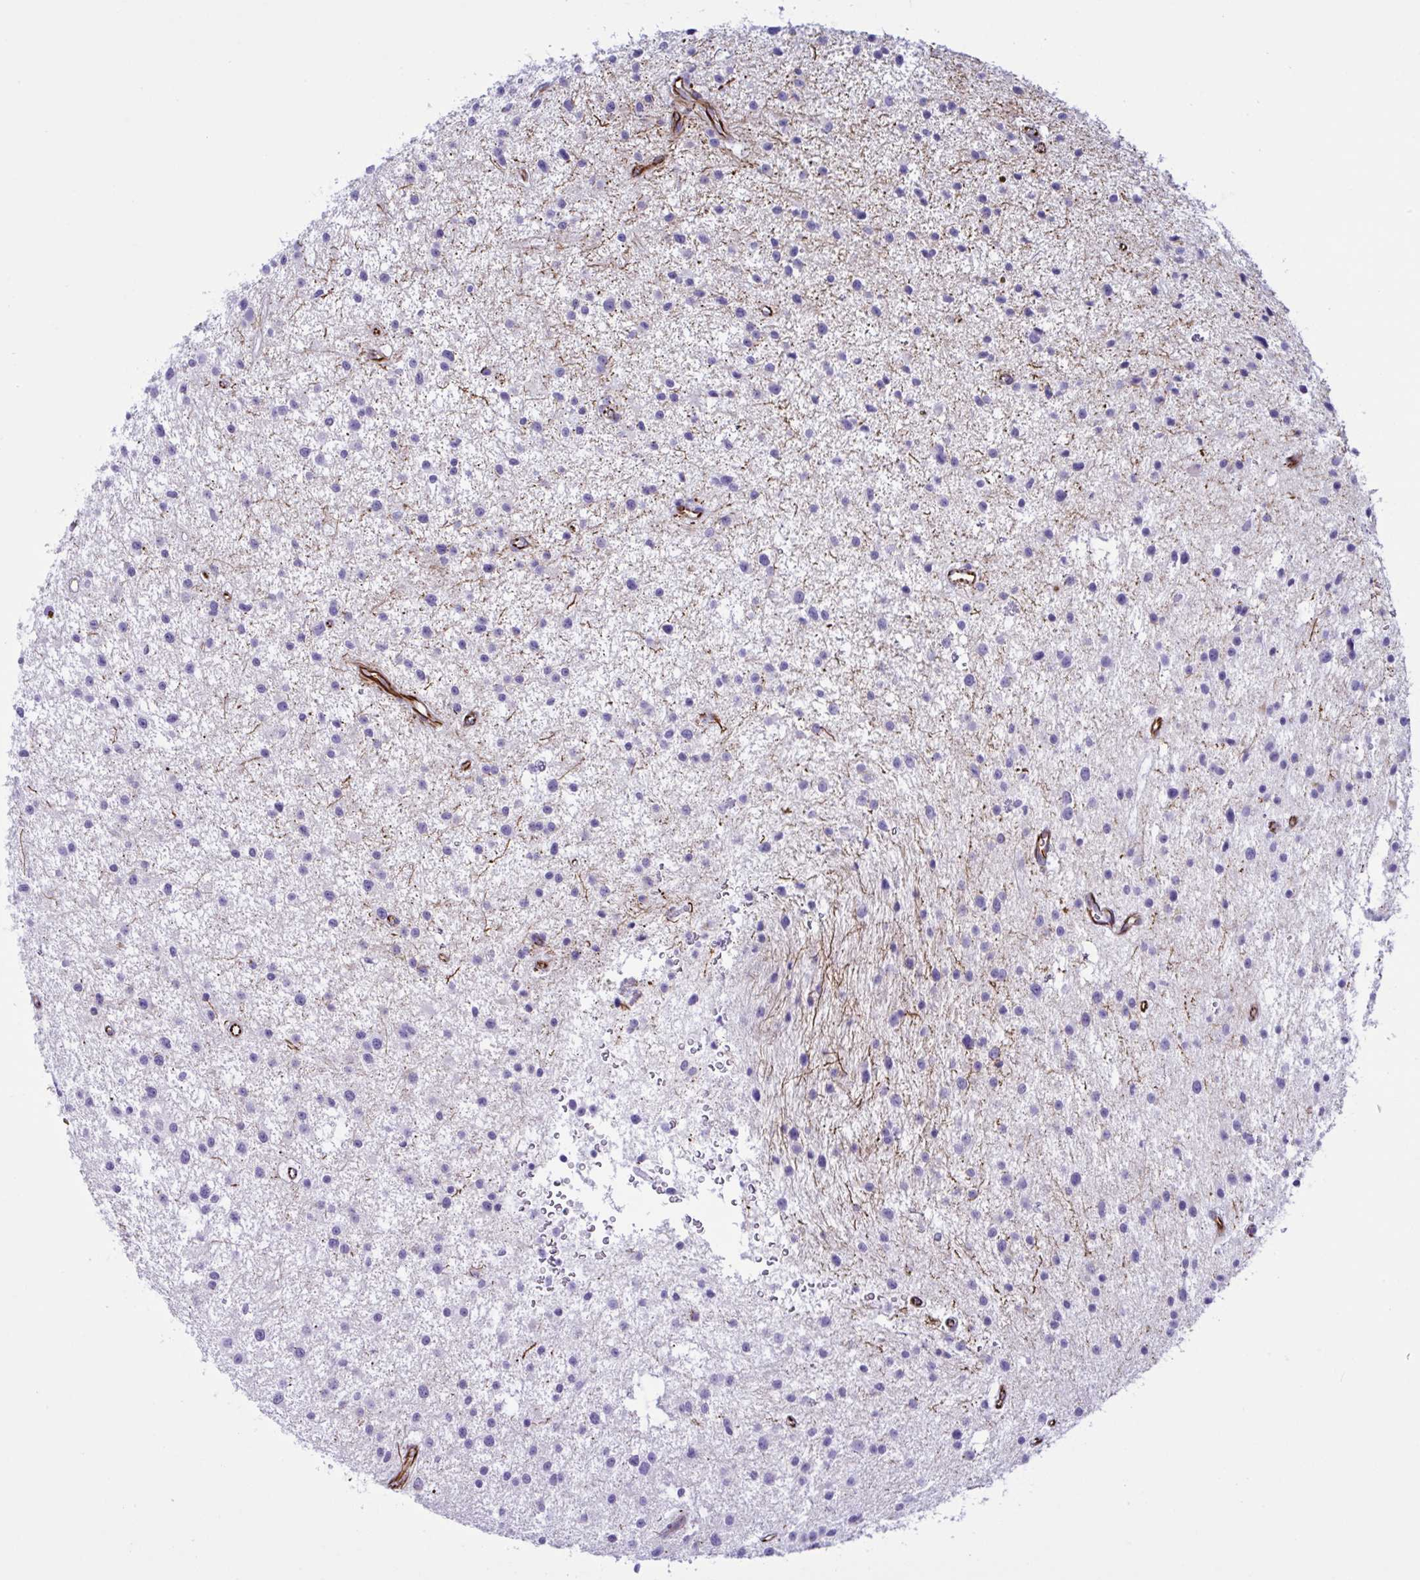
{"staining": {"intensity": "negative", "quantity": "none", "location": "none"}, "tissue": "glioma", "cell_type": "Tumor cells", "image_type": "cancer", "snomed": [{"axis": "morphology", "description": "Glioma, malignant, Low grade"}, {"axis": "topography", "description": "Brain"}], "caption": "There is no significant staining in tumor cells of malignant glioma (low-grade).", "gene": "SMAD5", "patient": {"sex": "male", "age": 43}}